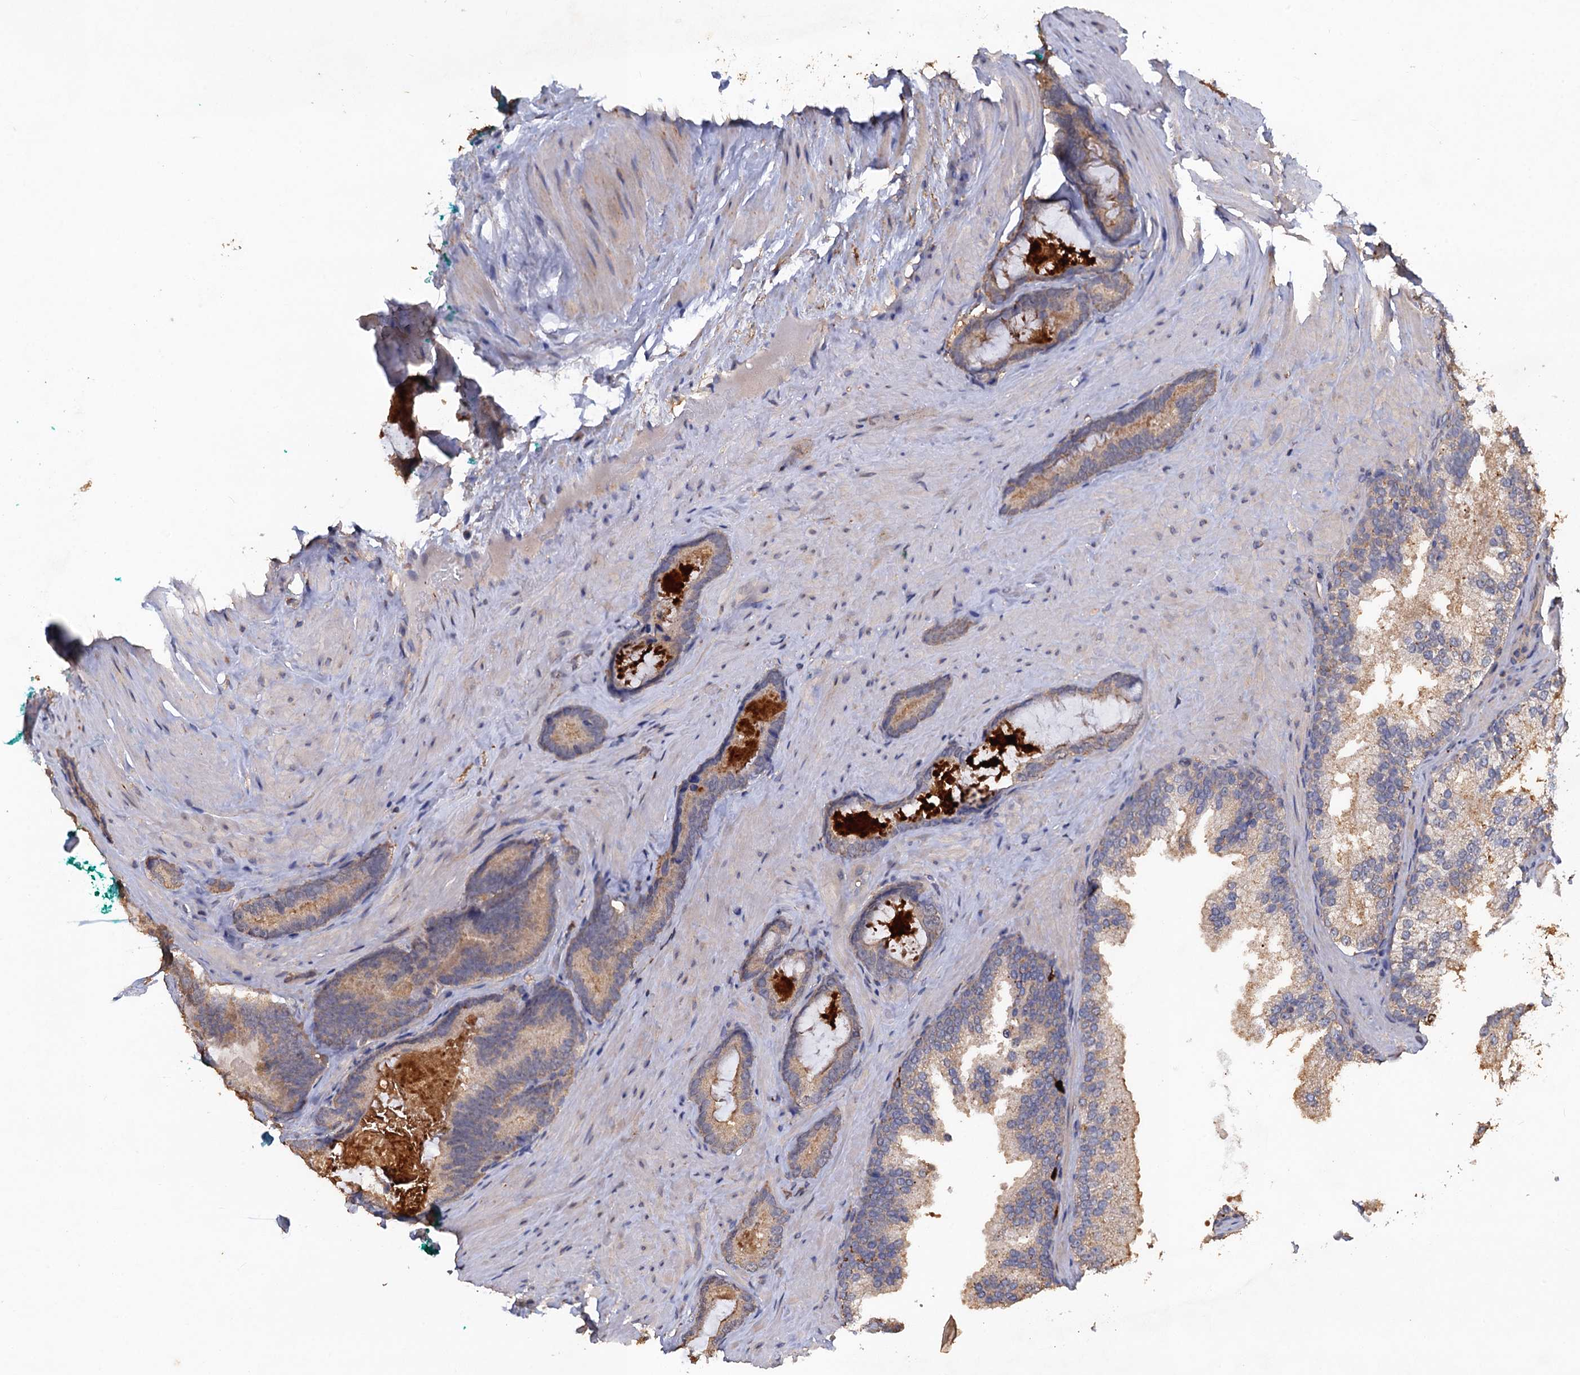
{"staining": {"intensity": "weak", "quantity": "<25%", "location": "cytoplasmic/membranous"}, "tissue": "prostate cancer", "cell_type": "Tumor cells", "image_type": "cancer", "snomed": [{"axis": "morphology", "description": "Adenocarcinoma, High grade"}, {"axis": "topography", "description": "Prostate"}], "caption": "The micrograph demonstrates no staining of tumor cells in prostate cancer (high-grade adenocarcinoma). (DAB immunohistochemistry (IHC), high magnification).", "gene": "SCUBE3", "patient": {"sex": "male", "age": 66}}